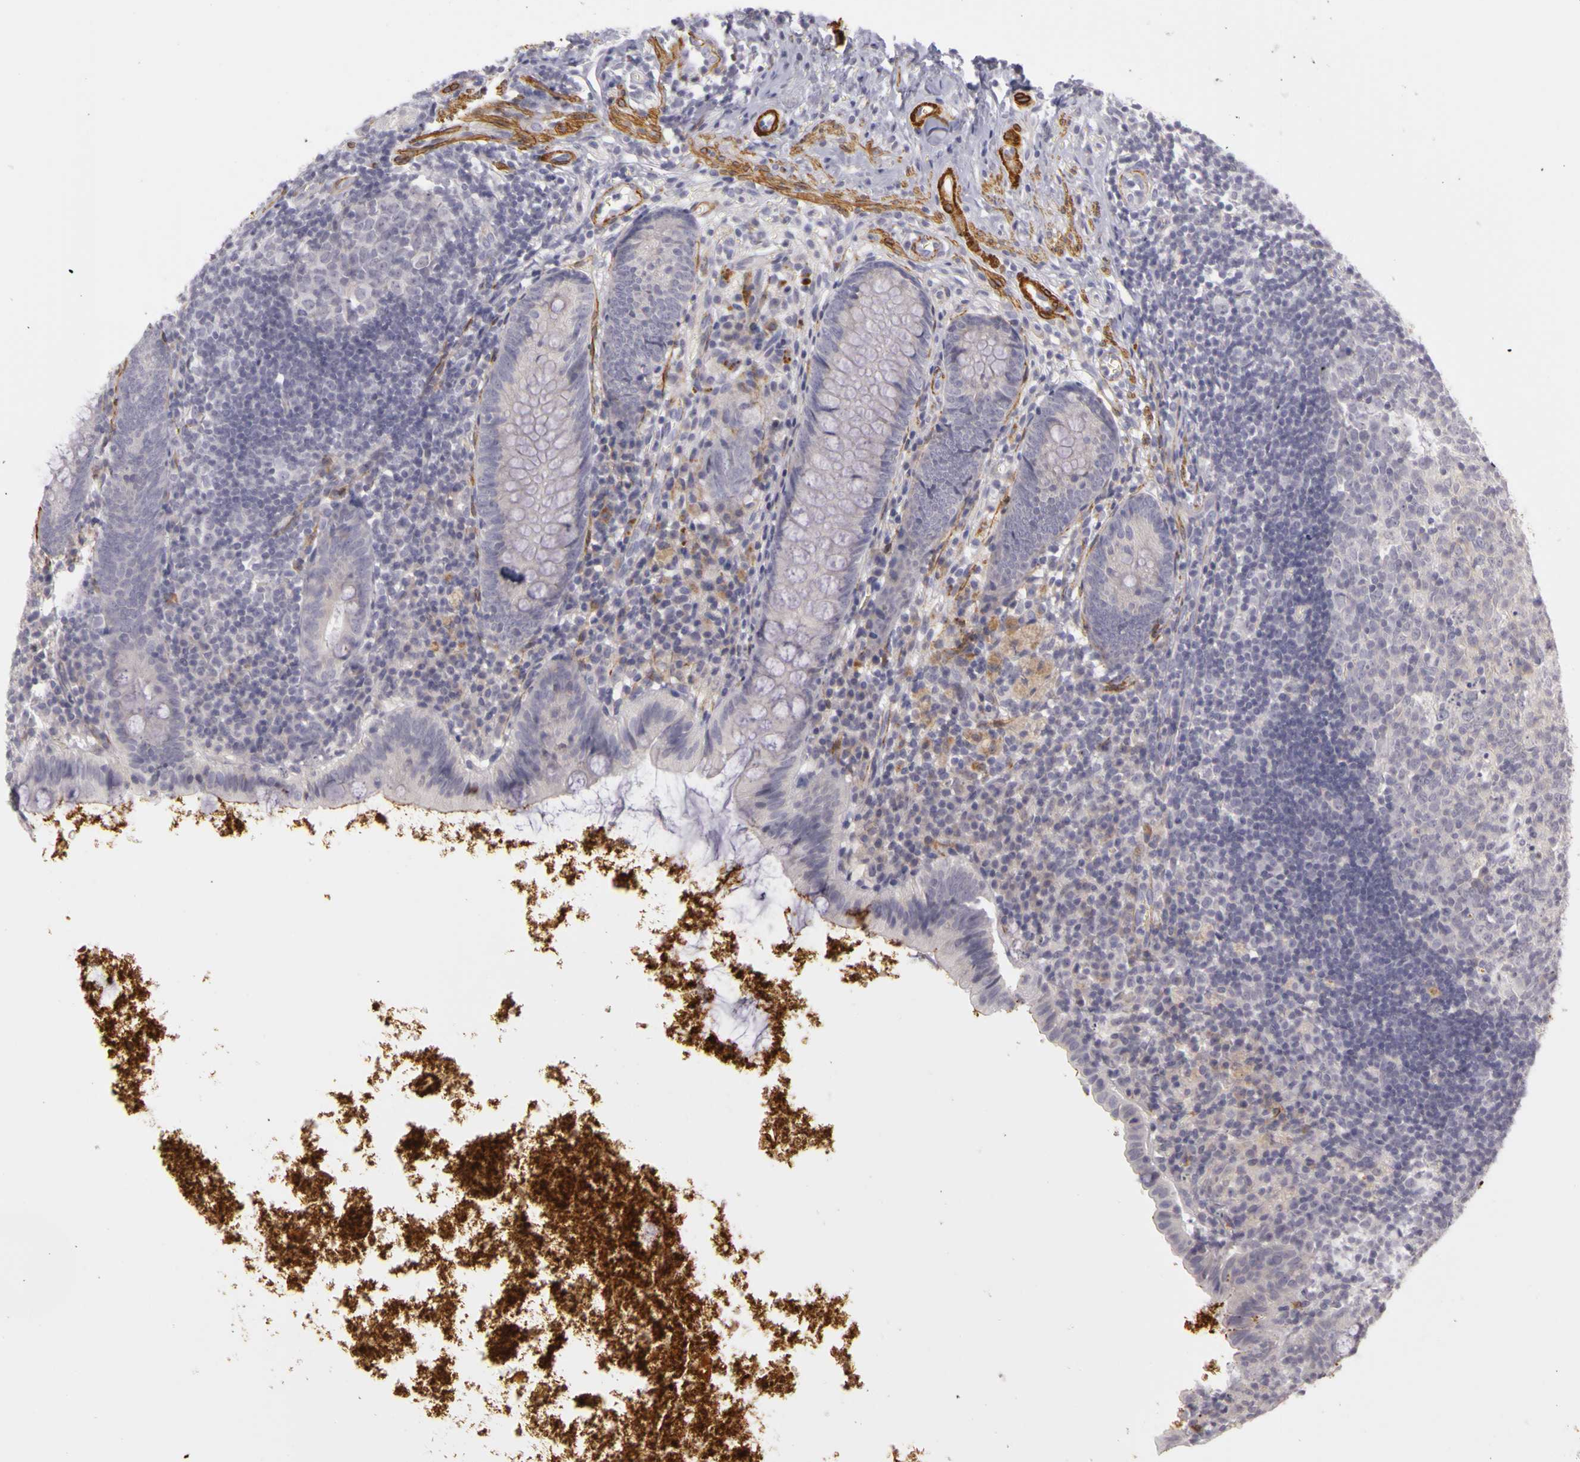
{"staining": {"intensity": "weak", "quantity": "25%-75%", "location": "cytoplasmic/membranous"}, "tissue": "appendix", "cell_type": "Glandular cells", "image_type": "normal", "snomed": [{"axis": "morphology", "description": "Normal tissue, NOS"}, {"axis": "topography", "description": "Appendix"}], "caption": "A brown stain highlights weak cytoplasmic/membranous staining of a protein in glandular cells of benign human appendix.", "gene": "CNTN2", "patient": {"sex": "female", "age": 9}}